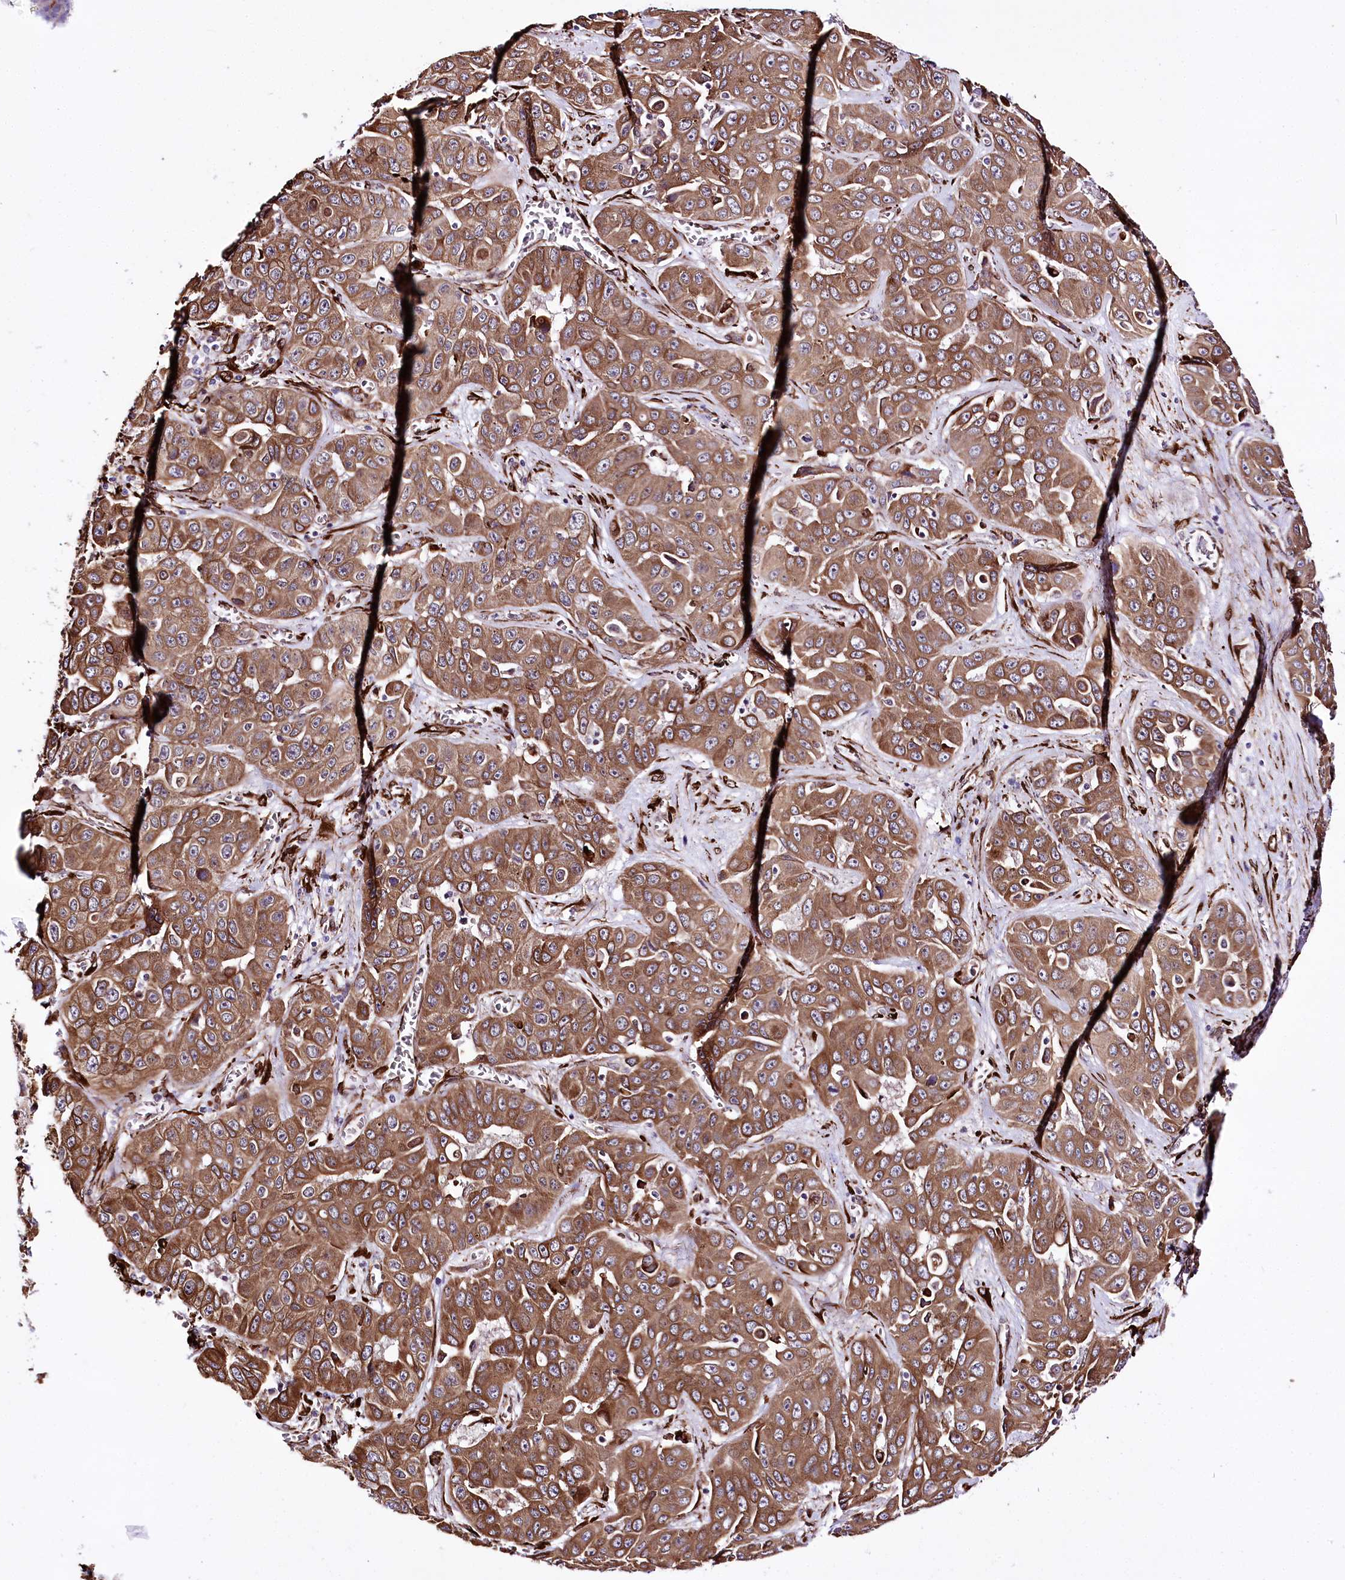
{"staining": {"intensity": "strong", "quantity": ">75%", "location": "cytoplasmic/membranous"}, "tissue": "liver cancer", "cell_type": "Tumor cells", "image_type": "cancer", "snomed": [{"axis": "morphology", "description": "Cholangiocarcinoma"}, {"axis": "topography", "description": "Liver"}], "caption": "Immunohistochemistry of human liver cholangiocarcinoma displays high levels of strong cytoplasmic/membranous staining in about >75% of tumor cells.", "gene": "WWC1", "patient": {"sex": "female", "age": 52}}